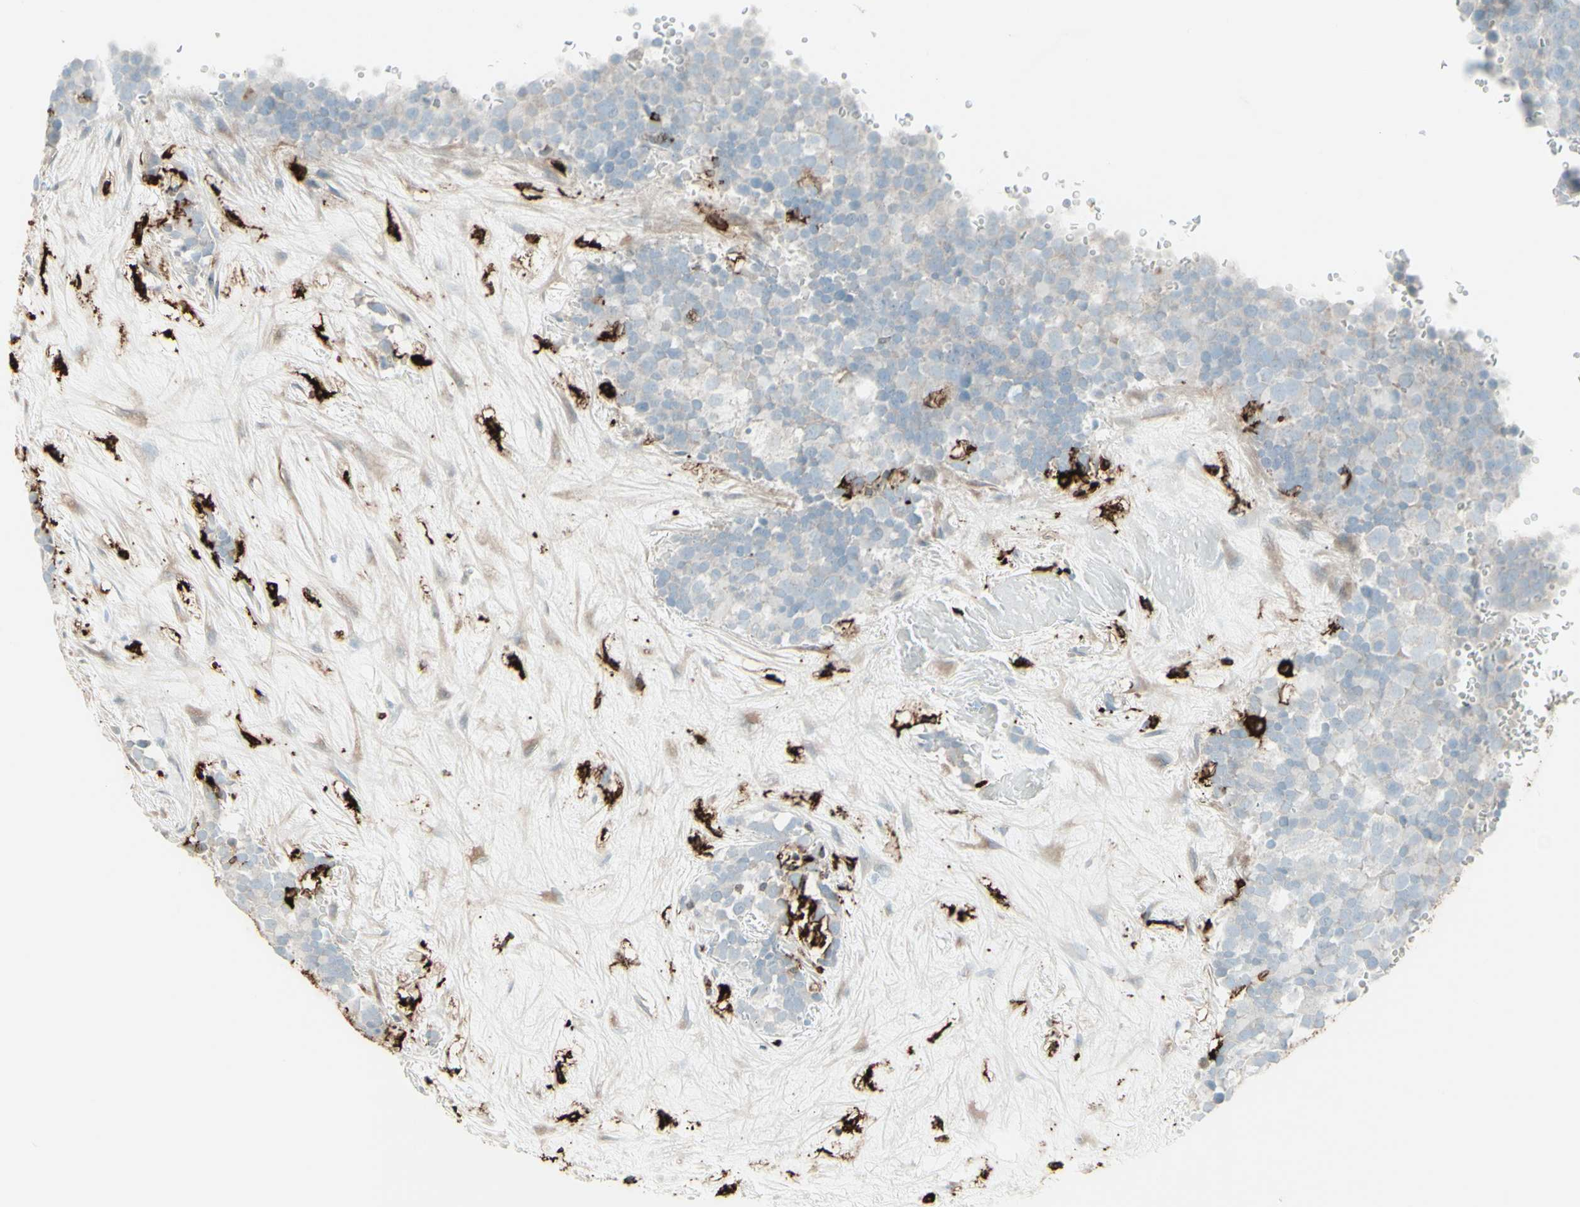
{"staining": {"intensity": "negative", "quantity": "none", "location": "none"}, "tissue": "testis cancer", "cell_type": "Tumor cells", "image_type": "cancer", "snomed": [{"axis": "morphology", "description": "Seminoma, NOS"}, {"axis": "topography", "description": "Testis"}], "caption": "DAB (3,3'-diaminobenzidine) immunohistochemical staining of human testis seminoma shows no significant expression in tumor cells. (Stains: DAB (3,3'-diaminobenzidine) immunohistochemistry (IHC) with hematoxylin counter stain, Microscopy: brightfield microscopy at high magnification).", "gene": "HLA-DPB1", "patient": {"sex": "male", "age": 71}}